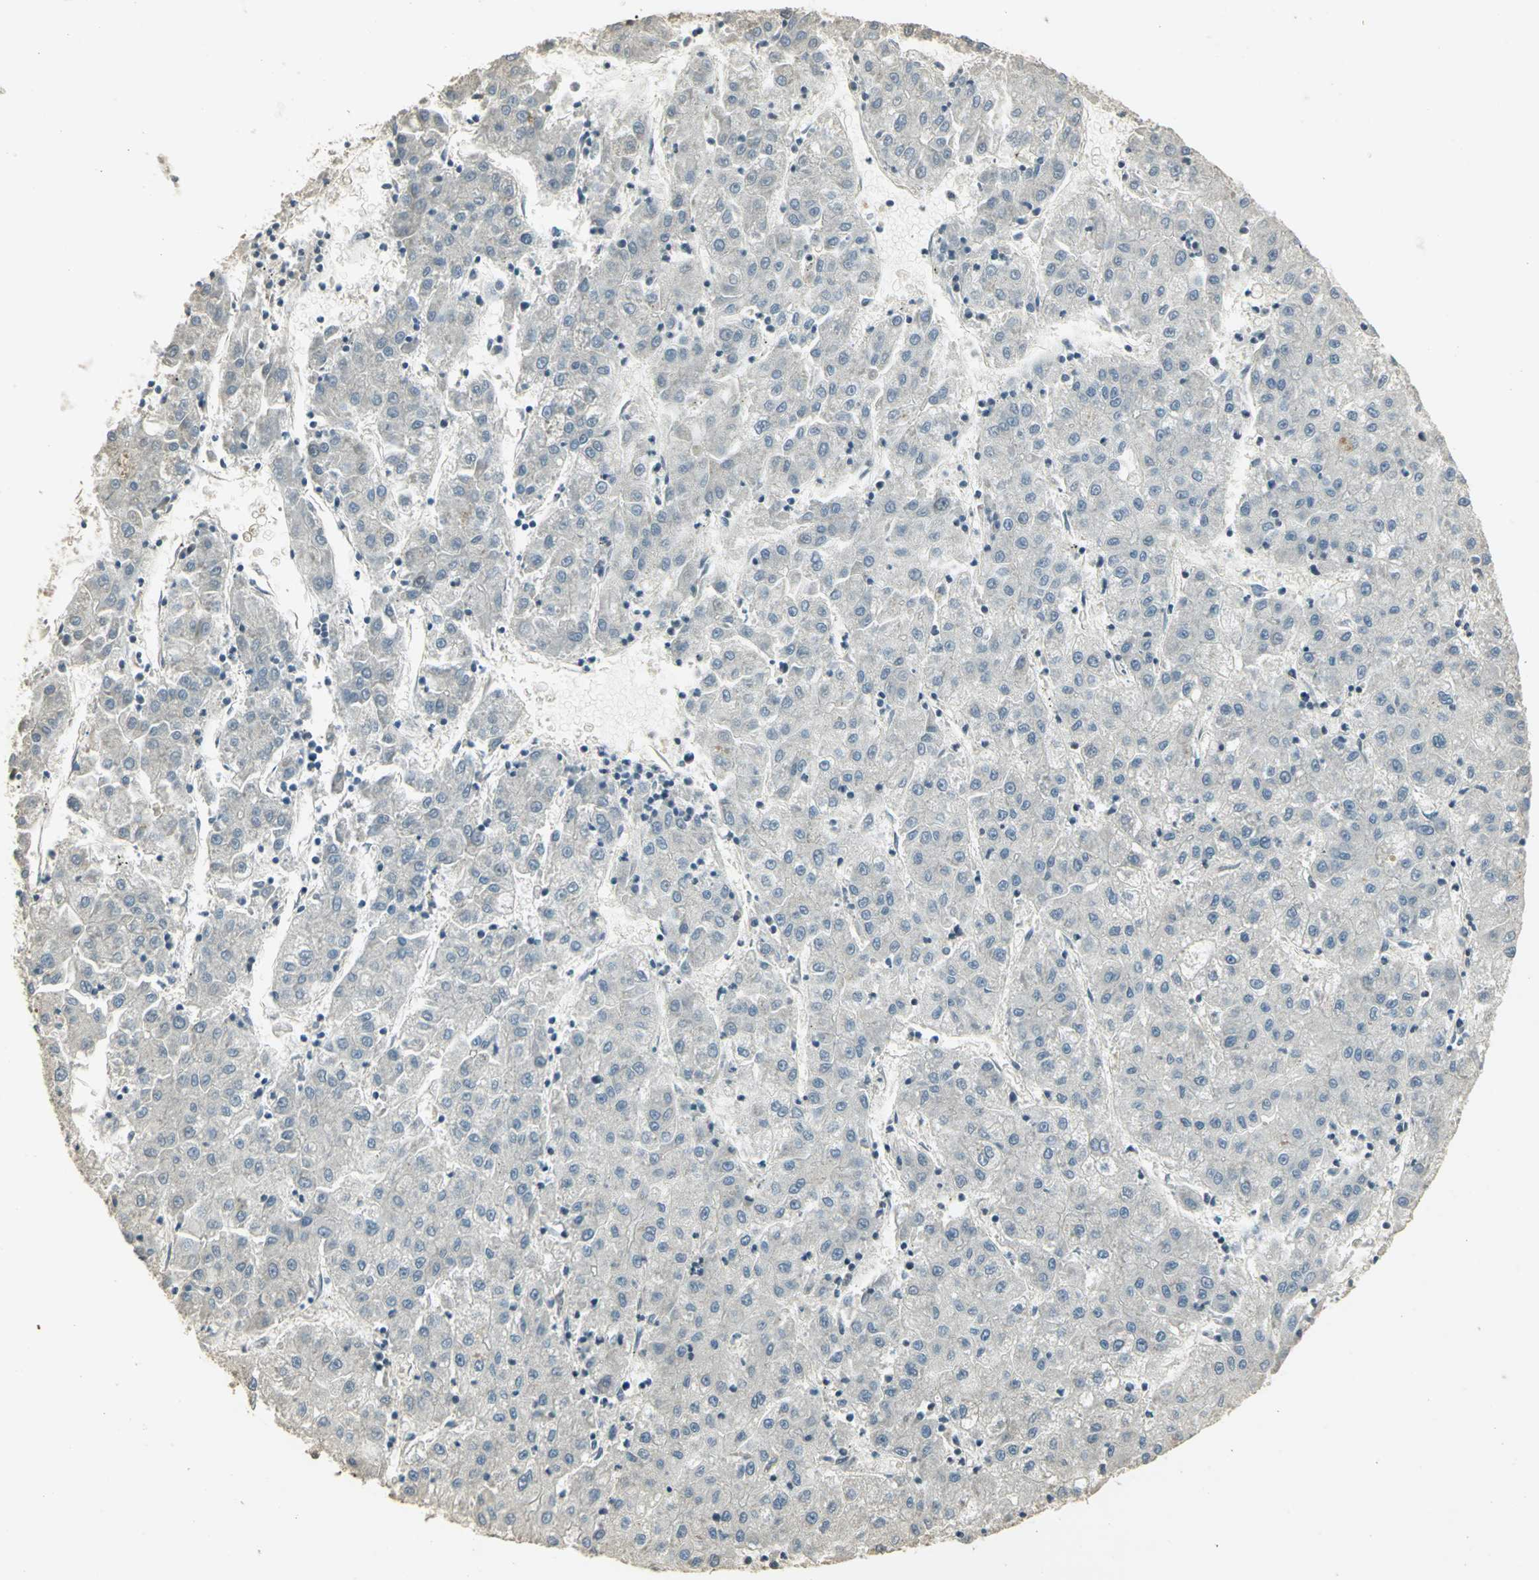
{"staining": {"intensity": "negative", "quantity": "none", "location": "none"}, "tissue": "liver cancer", "cell_type": "Tumor cells", "image_type": "cancer", "snomed": [{"axis": "morphology", "description": "Carcinoma, Hepatocellular, NOS"}, {"axis": "topography", "description": "Liver"}], "caption": "IHC of hepatocellular carcinoma (liver) reveals no positivity in tumor cells. Brightfield microscopy of immunohistochemistry (IHC) stained with DAB (3,3'-diaminobenzidine) (brown) and hematoxylin (blue), captured at high magnification.", "gene": "ELF1", "patient": {"sex": "male", "age": 72}}